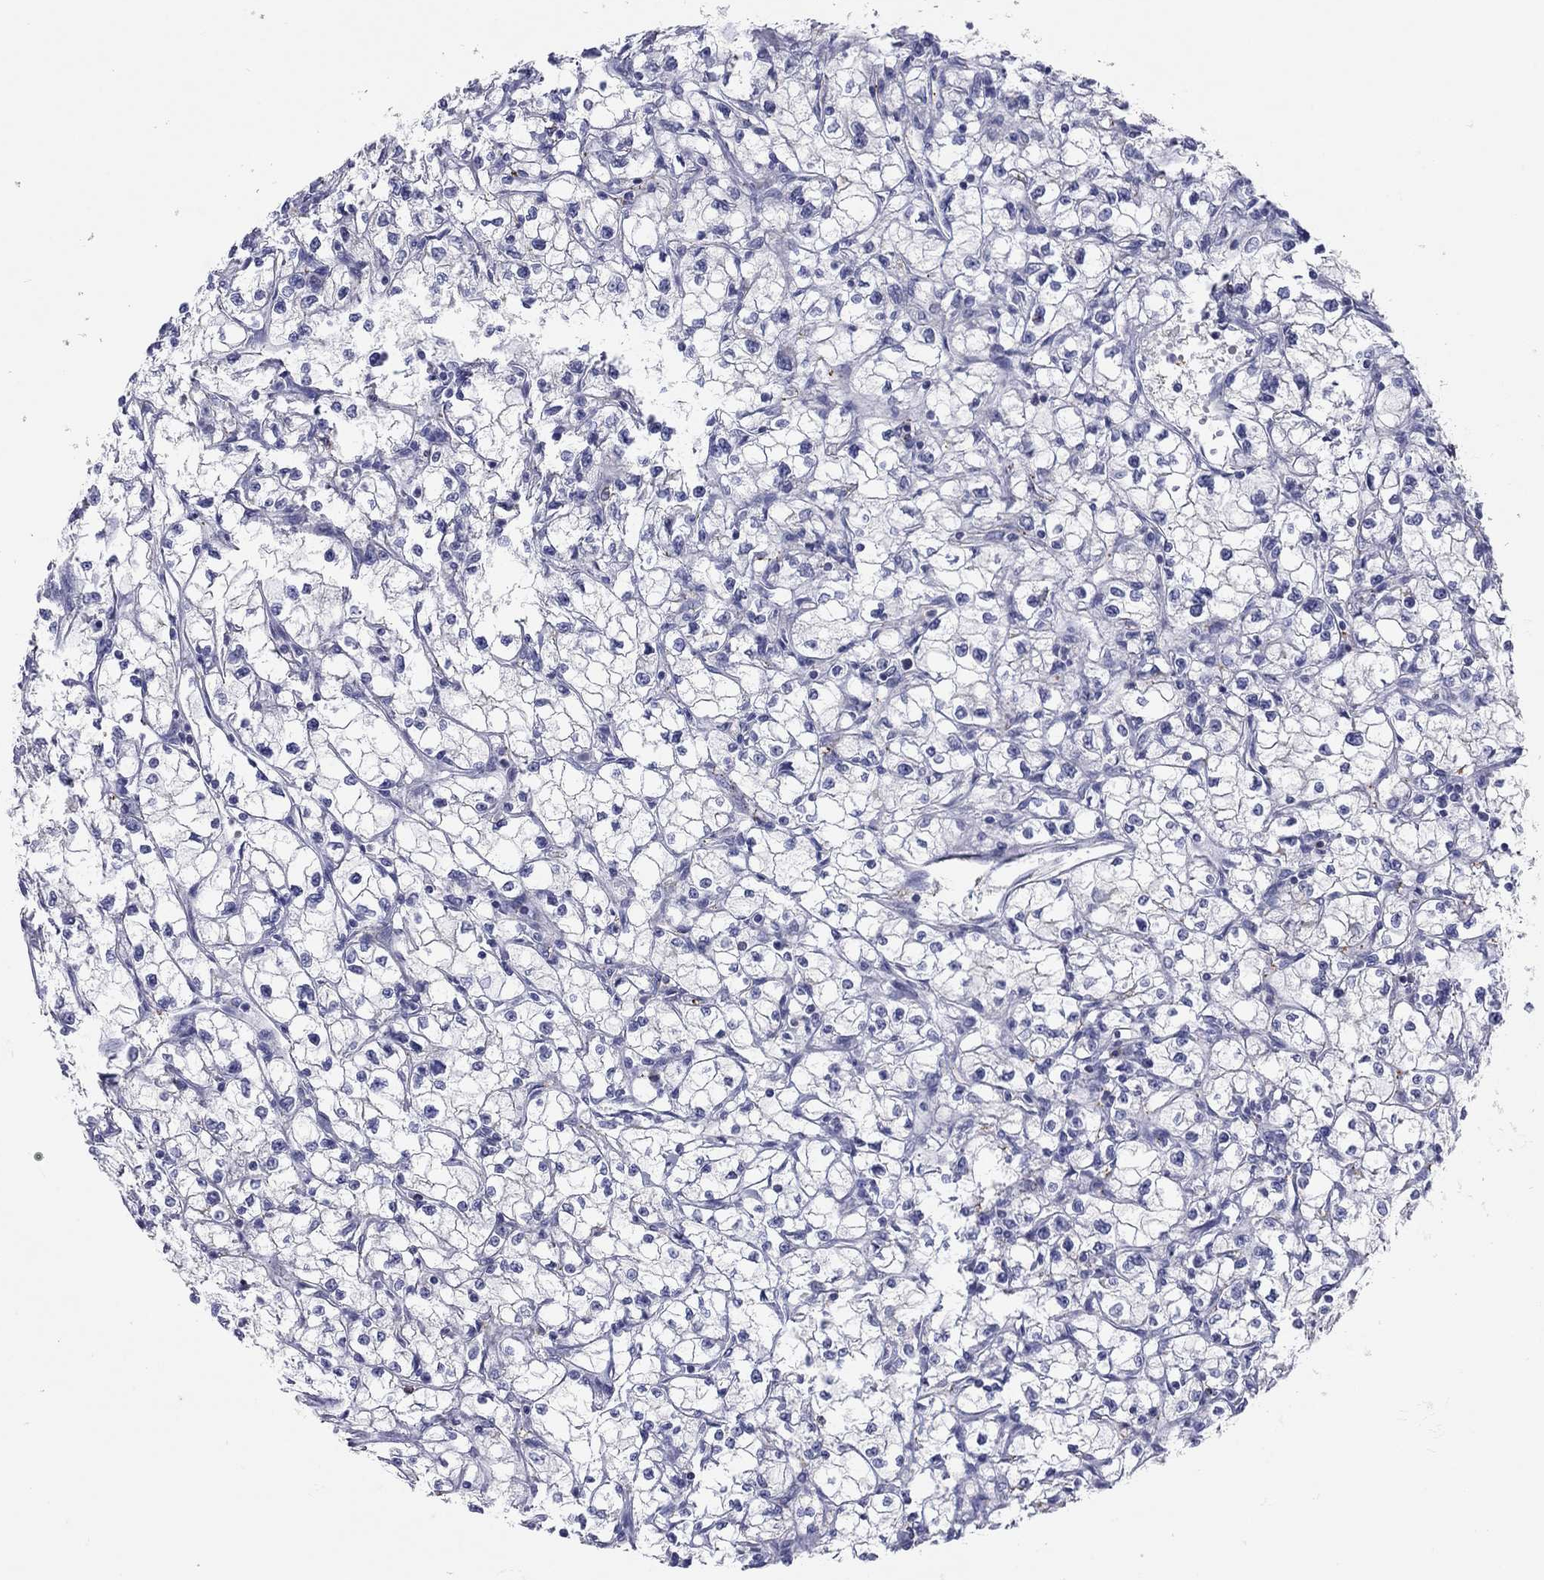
{"staining": {"intensity": "negative", "quantity": "none", "location": "none"}, "tissue": "renal cancer", "cell_type": "Tumor cells", "image_type": "cancer", "snomed": [{"axis": "morphology", "description": "Adenocarcinoma, NOS"}, {"axis": "topography", "description": "Kidney"}], "caption": "Adenocarcinoma (renal) was stained to show a protein in brown. There is no significant expression in tumor cells.", "gene": "ITGAE", "patient": {"sex": "male", "age": 67}}